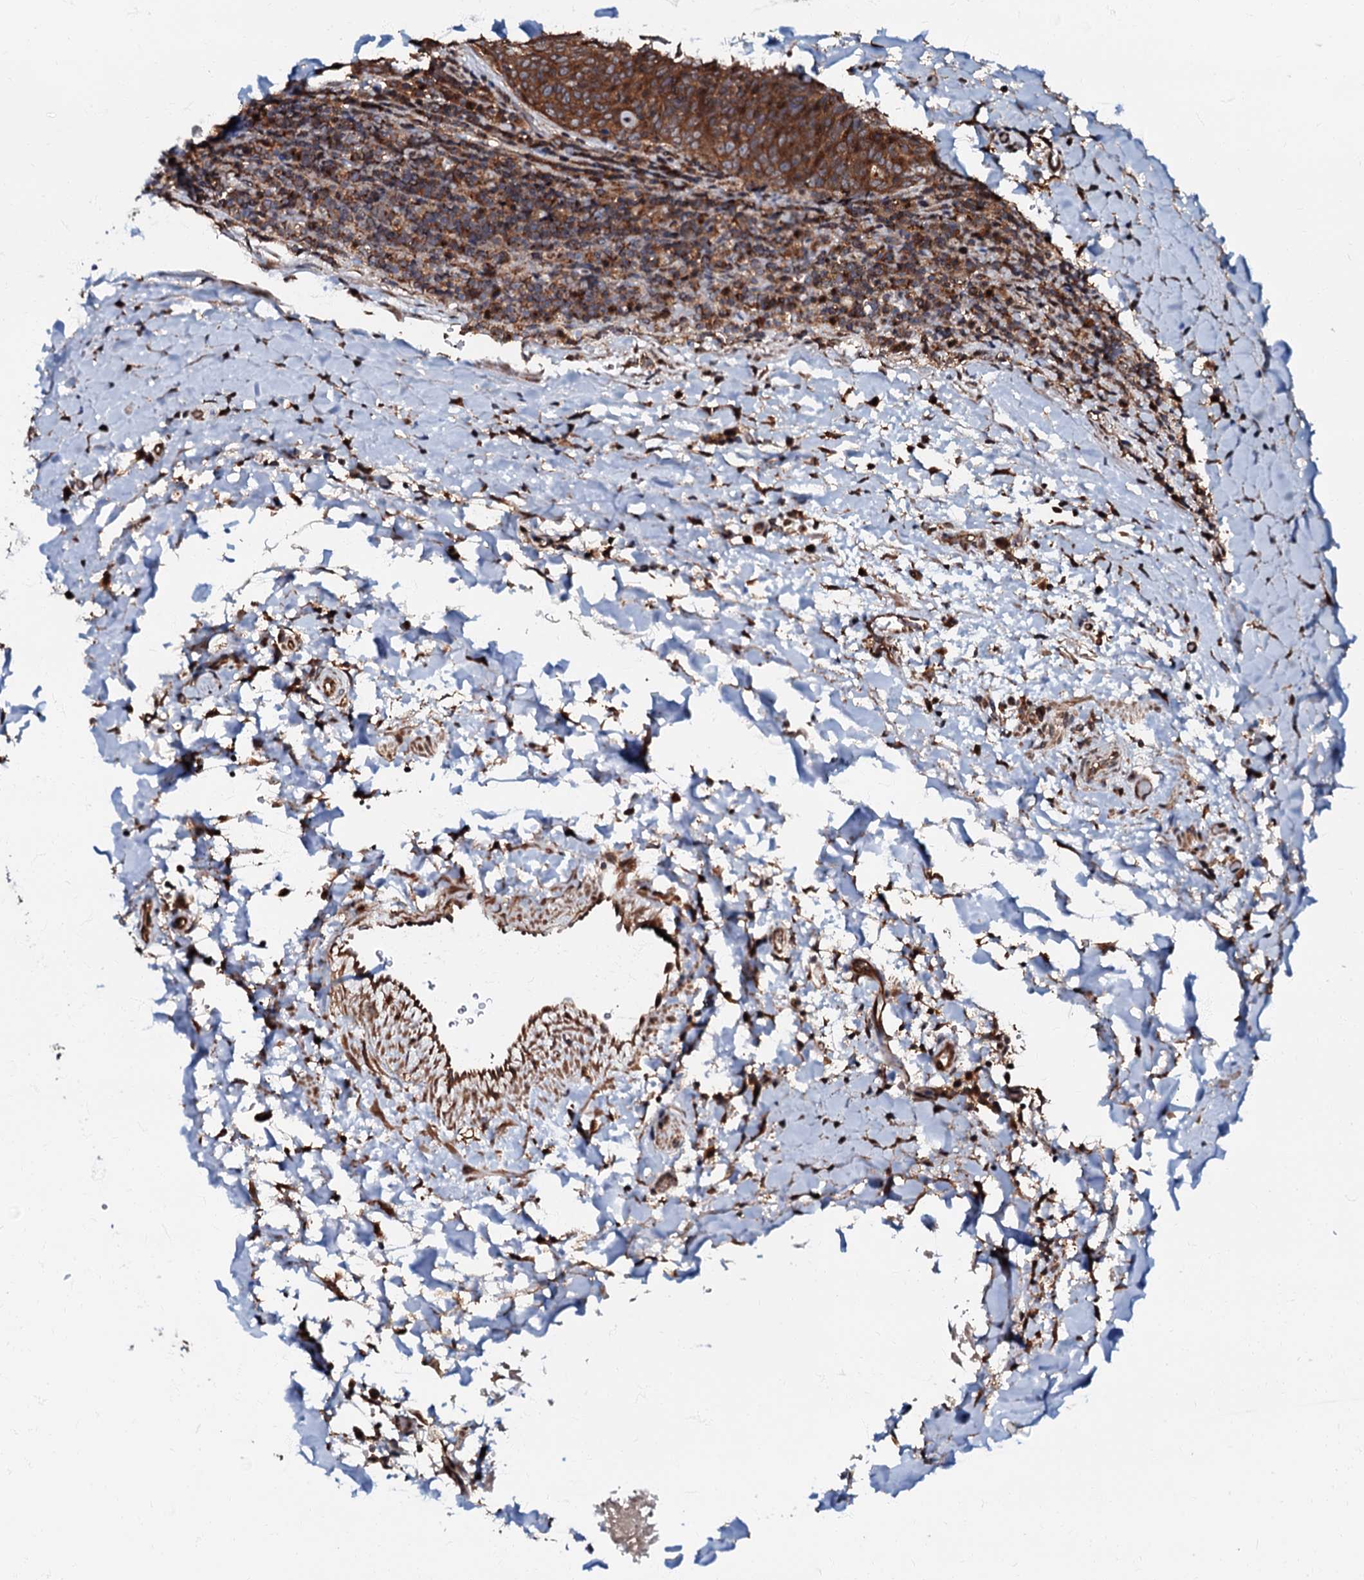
{"staining": {"intensity": "strong", "quantity": ">75%", "location": "cytoplasmic/membranous"}, "tissue": "head and neck cancer", "cell_type": "Tumor cells", "image_type": "cancer", "snomed": [{"axis": "morphology", "description": "Squamous cell carcinoma, NOS"}, {"axis": "morphology", "description": "Squamous cell carcinoma, metastatic, NOS"}, {"axis": "topography", "description": "Lymph node"}, {"axis": "topography", "description": "Head-Neck"}], "caption": "Human metastatic squamous cell carcinoma (head and neck) stained with a protein marker reveals strong staining in tumor cells.", "gene": "OSBP", "patient": {"sex": "male", "age": 62}}